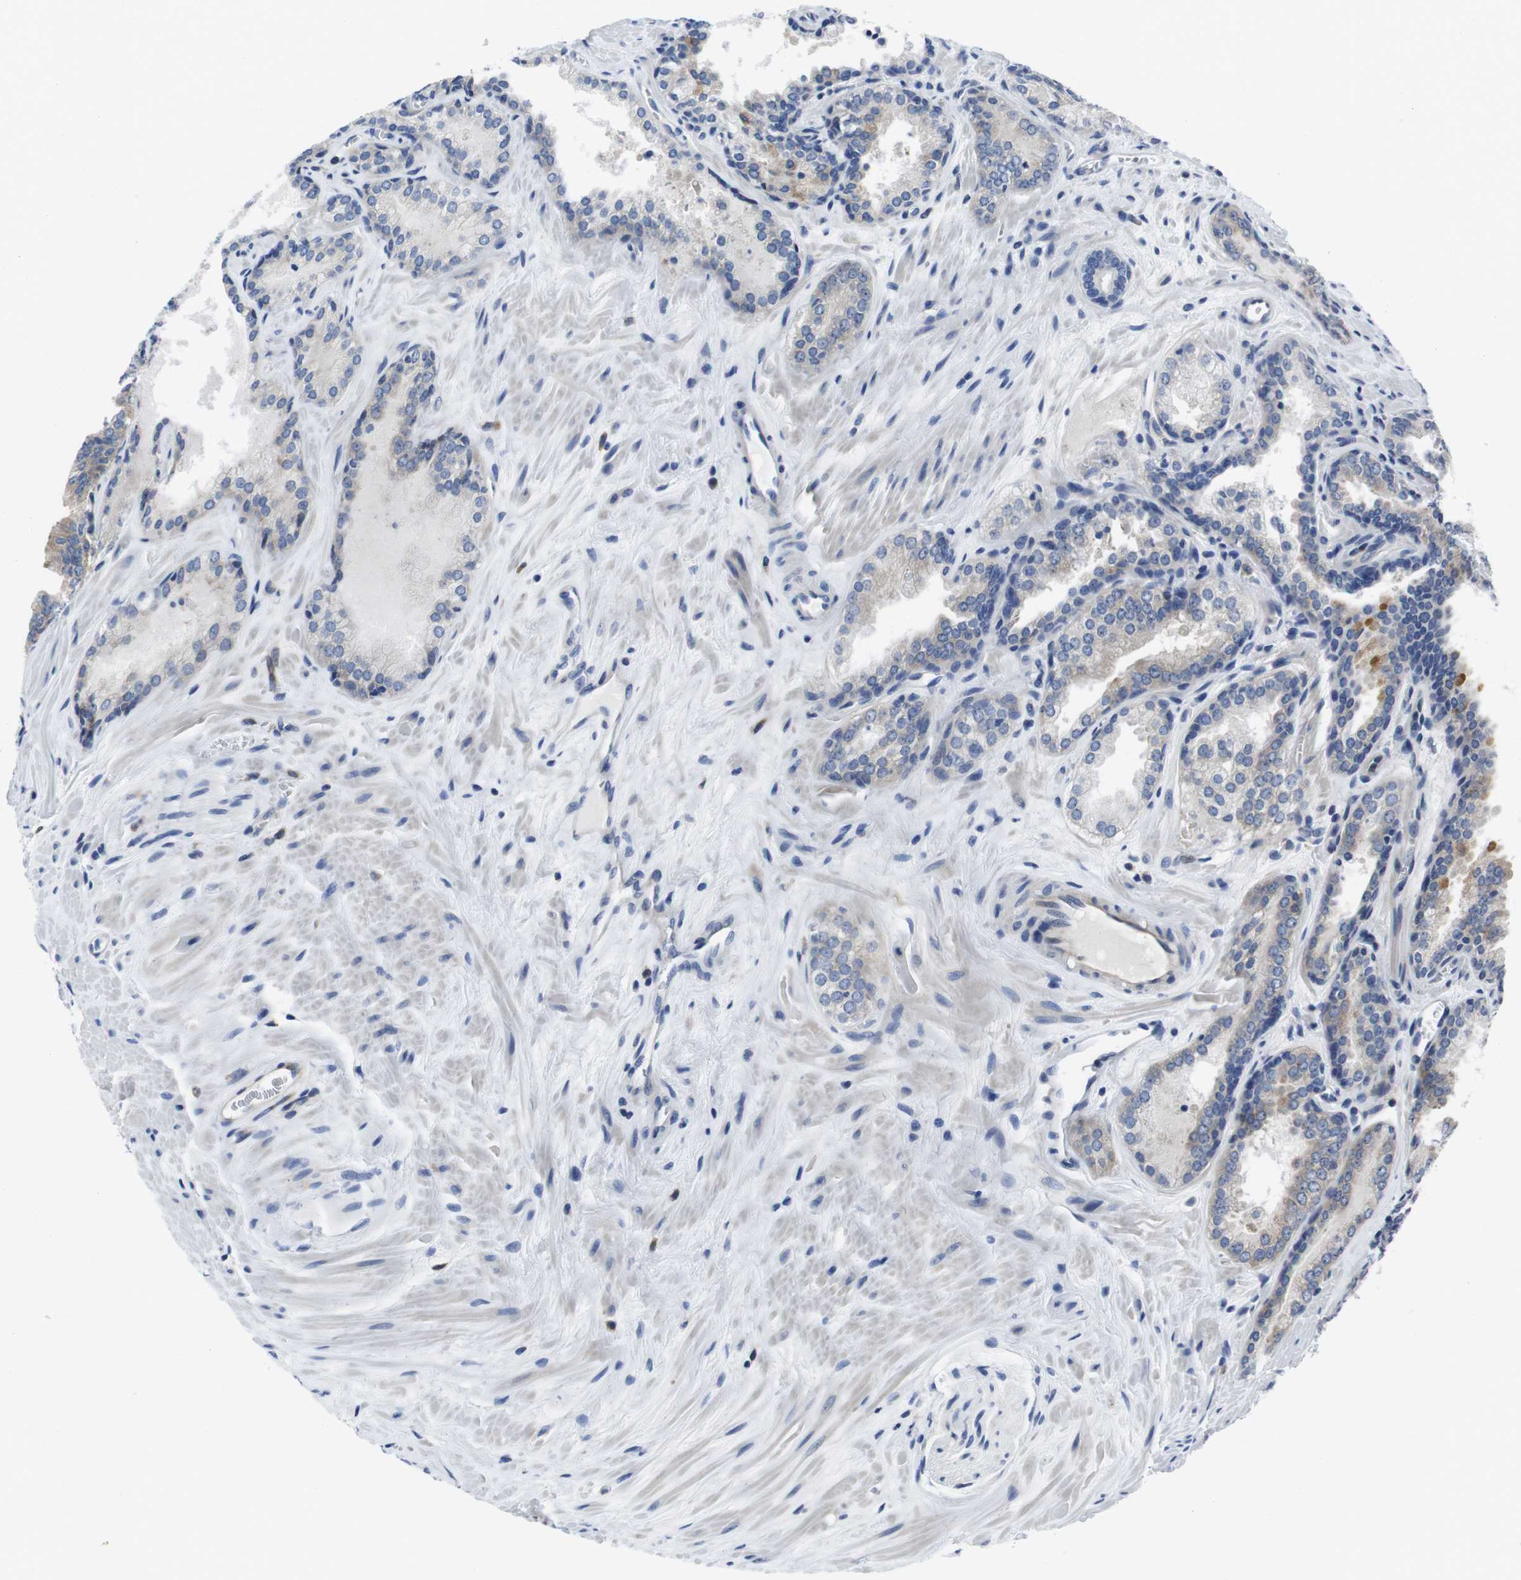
{"staining": {"intensity": "weak", "quantity": "25%-75%", "location": "cytoplasmic/membranous"}, "tissue": "prostate cancer", "cell_type": "Tumor cells", "image_type": "cancer", "snomed": [{"axis": "morphology", "description": "Adenocarcinoma, Low grade"}, {"axis": "topography", "description": "Prostate"}], "caption": "This image shows immunohistochemistry staining of prostate adenocarcinoma (low-grade), with low weak cytoplasmic/membranous positivity in approximately 25%-75% of tumor cells.", "gene": "EIF4A1", "patient": {"sex": "male", "age": 60}}